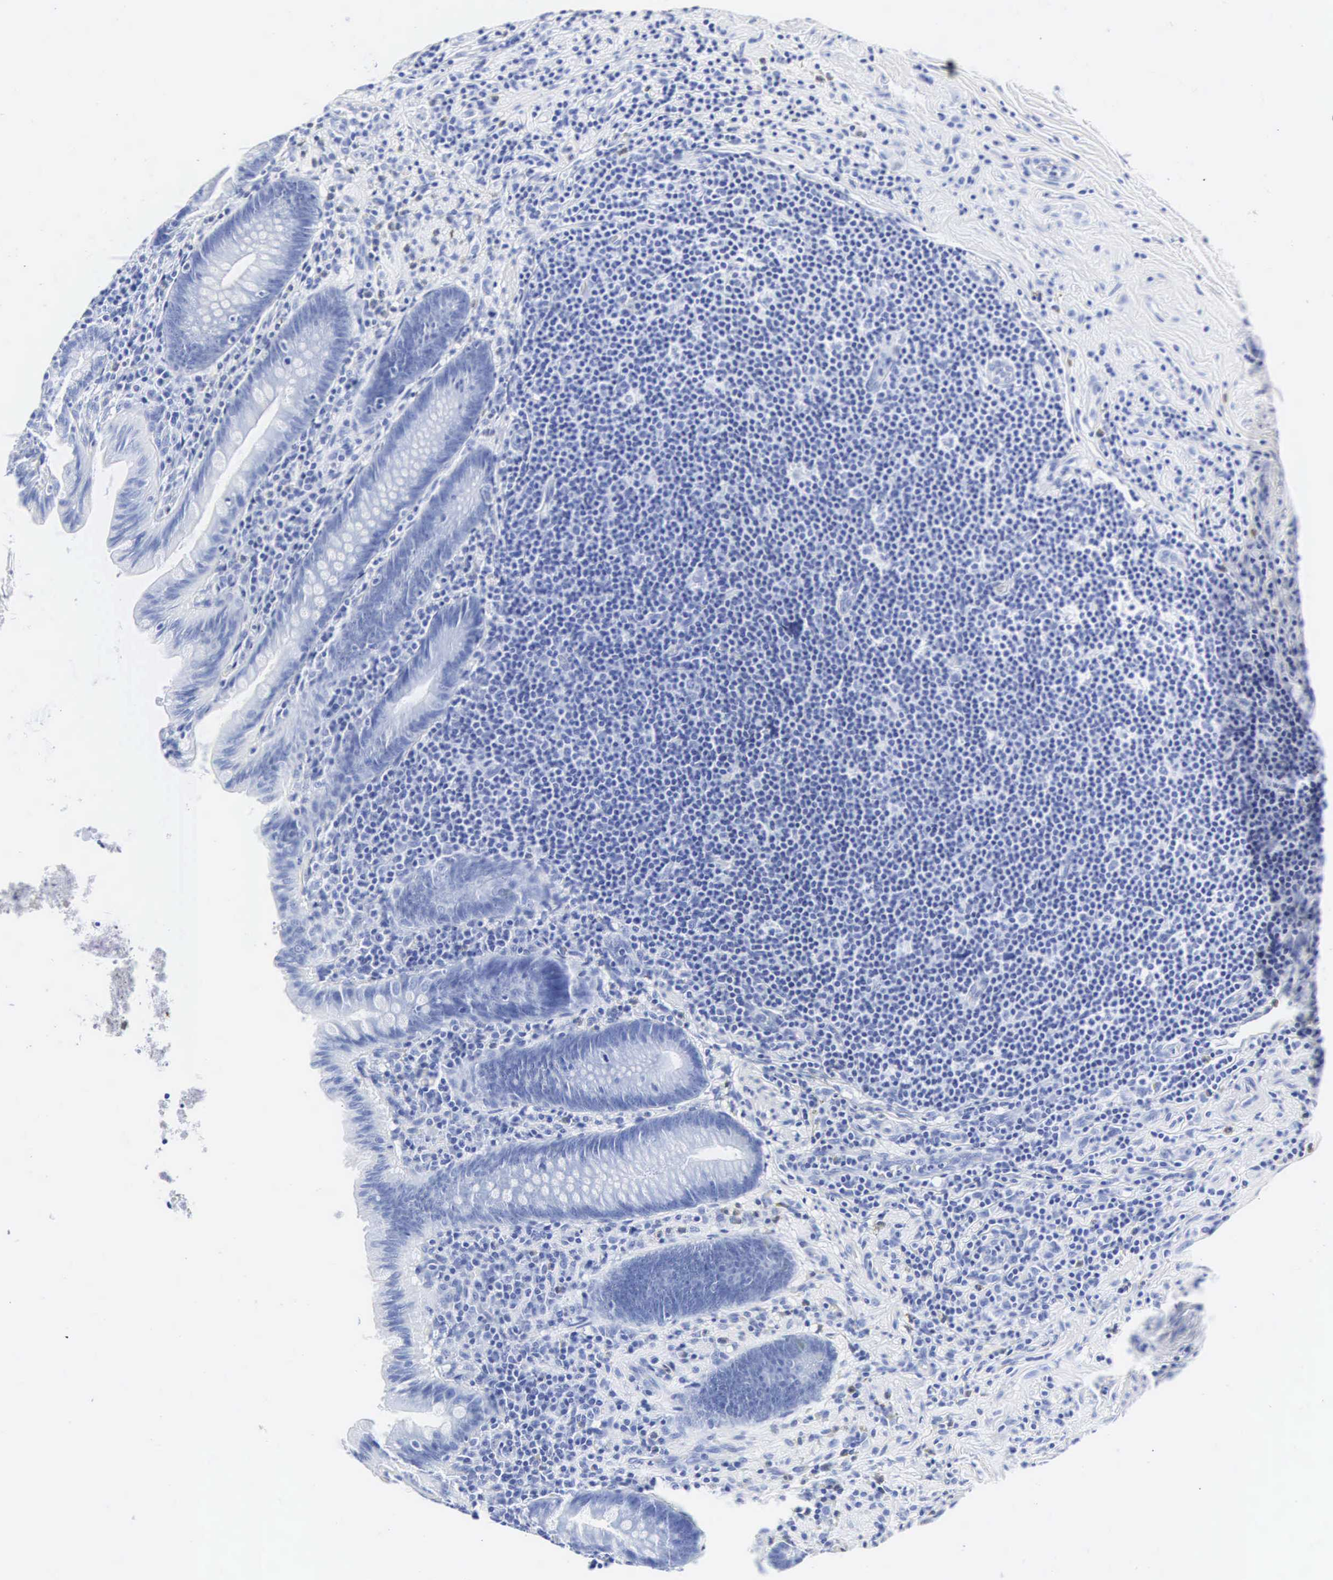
{"staining": {"intensity": "negative", "quantity": "none", "location": "none"}, "tissue": "appendix", "cell_type": "Glandular cells", "image_type": "normal", "snomed": [{"axis": "morphology", "description": "Normal tissue, NOS"}, {"axis": "topography", "description": "Appendix"}], "caption": "Protein analysis of normal appendix demonstrates no significant expression in glandular cells. (DAB (3,3'-diaminobenzidine) immunohistochemistry, high magnification).", "gene": "INS", "patient": {"sex": "male", "age": 41}}